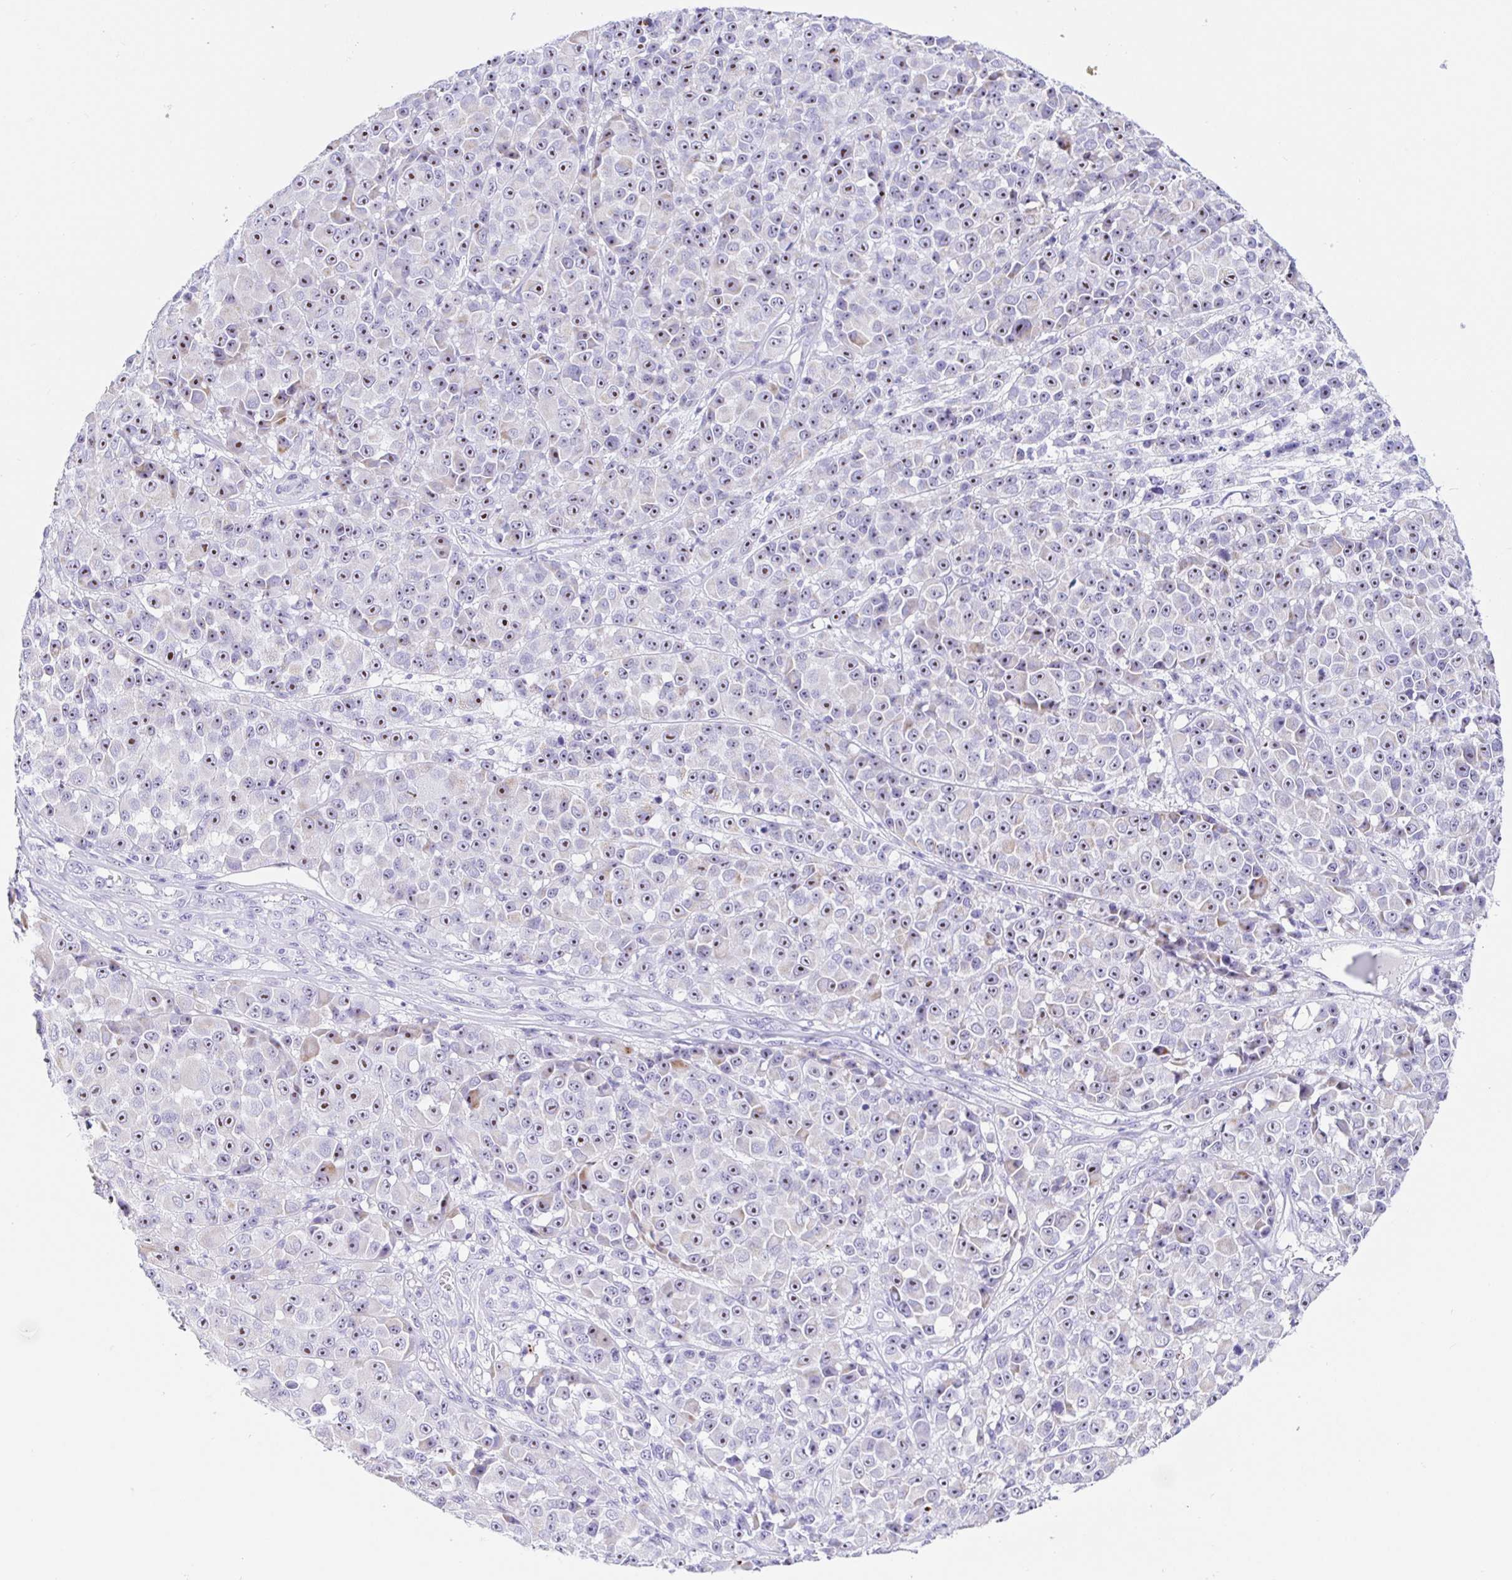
{"staining": {"intensity": "moderate", "quantity": ">75%", "location": "nuclear"}, "tissue": "melanoma", "cell_type": "Tumor cells", "image_type": "cancer", "snomed": [{"axis": "morphology", "description": "Malignant melanoma, NOS"}, {"axis": "topography", "description": "Skin"}, {"axis": "topography", "description": "Skin of back"}], "caption": "Protein staining shows moderate nuclear expression in about >75% of tumor cells in melanoma. Immunohistochemistry (ihc) stains the protein in brown and the nuclei are stained blue.", "gene": "PRAMEF19", "patient": {"sex": "male", "age": 91}}